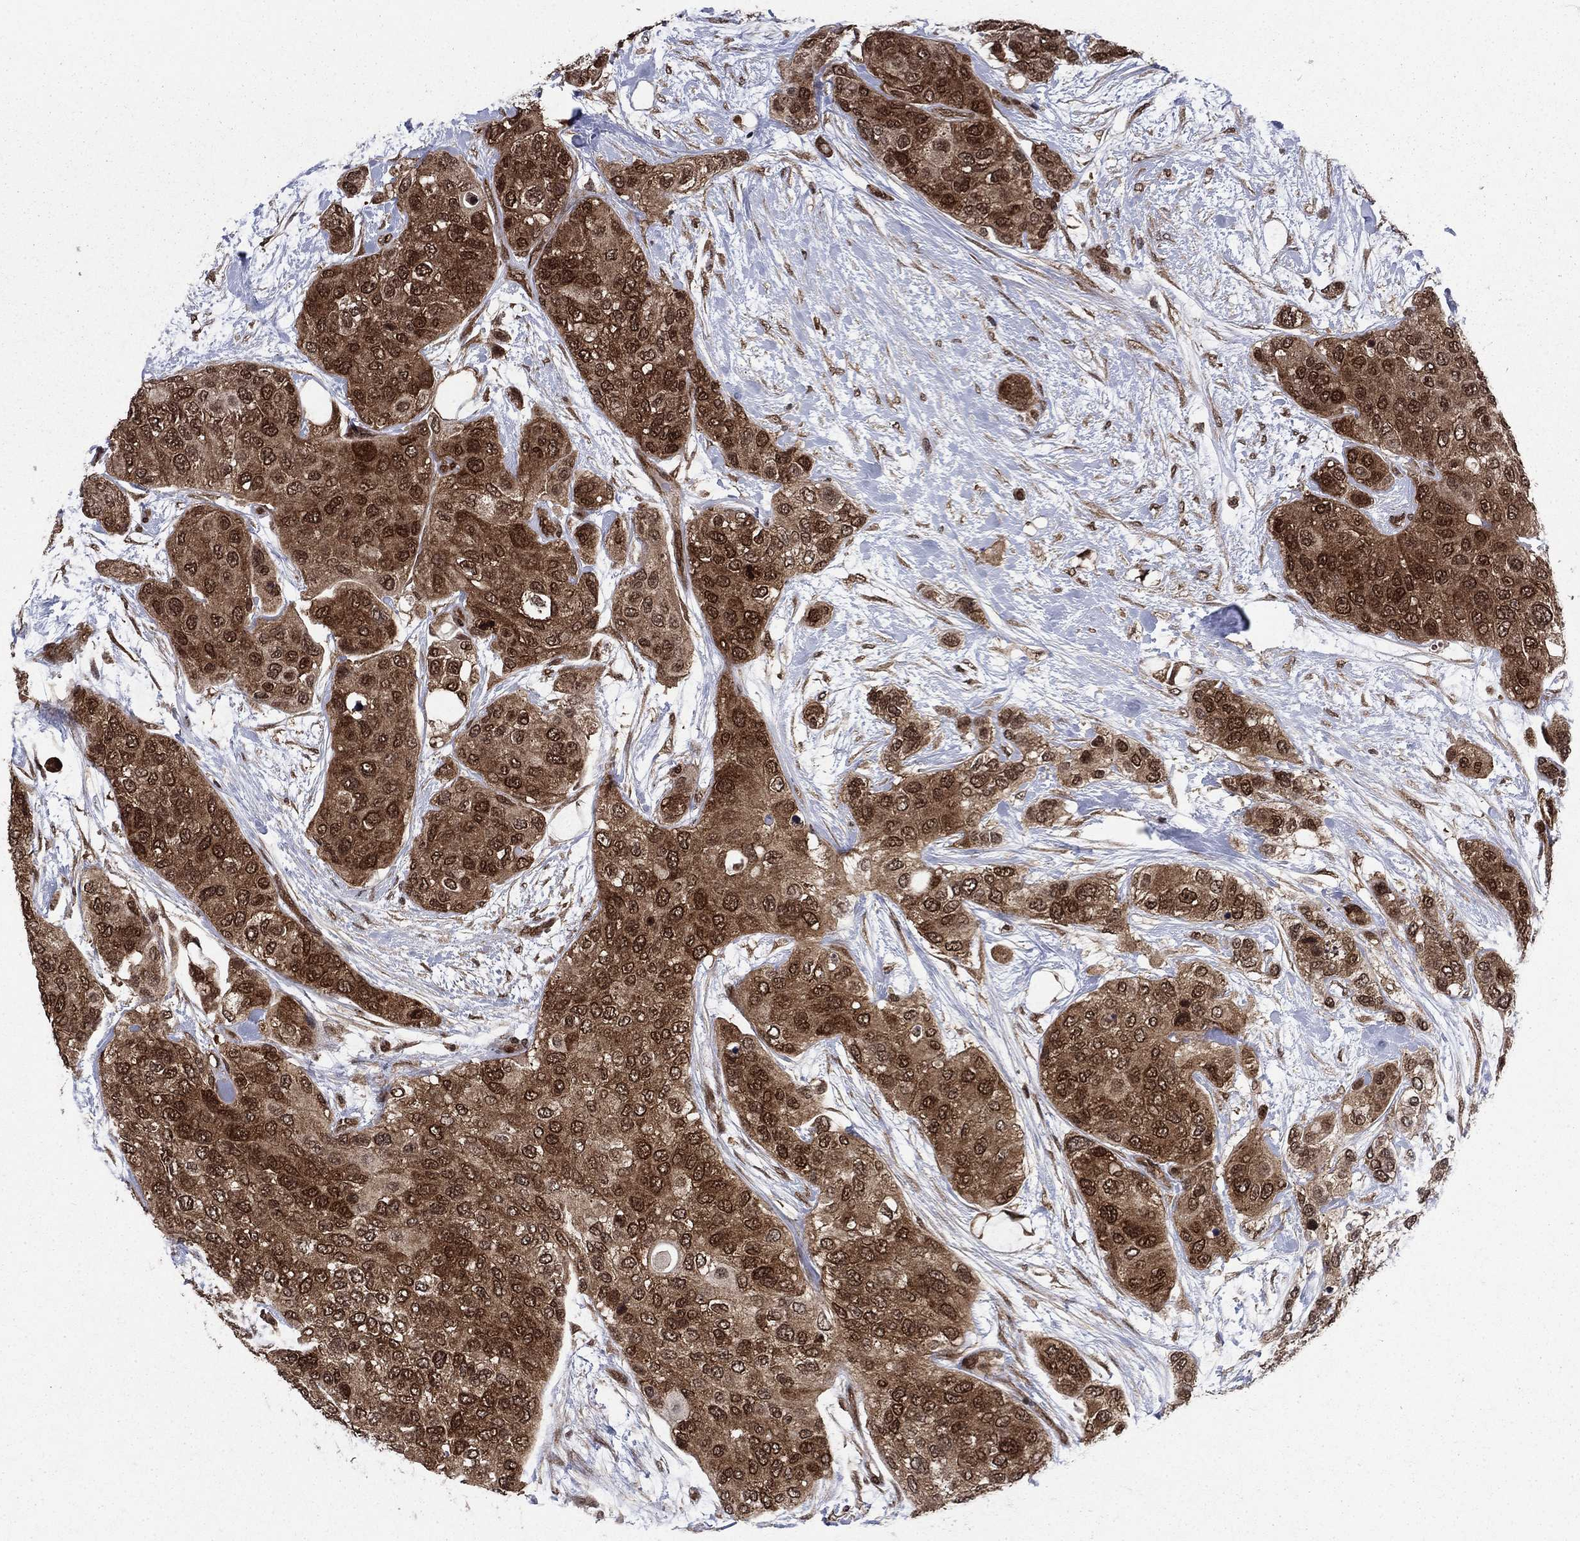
{"staining": {"intensity": "moderate", "quantity": "25%-75%", "location": "cytoplasmic/membranous,nuclear"}, "tissue": "urothelial cancer", "cell_type": "Tumor cells", "image_type": "cancer", "snomed": [{"axis": "morphology", "description": "Urothelial carcinoma, High grade"}, {"axis": "topography", "description": "Urinary bladder"}], "caption": "Immunohistochemistry (DAB) staining of human high-grade urothelial carcinoma displays moderate cytoplasmic/membranous and nuclear protein staining in approximately 25%-75% of tumor cells.", "gene": "DNAJA1", "patient": {"sex": "male", "age": 77}}